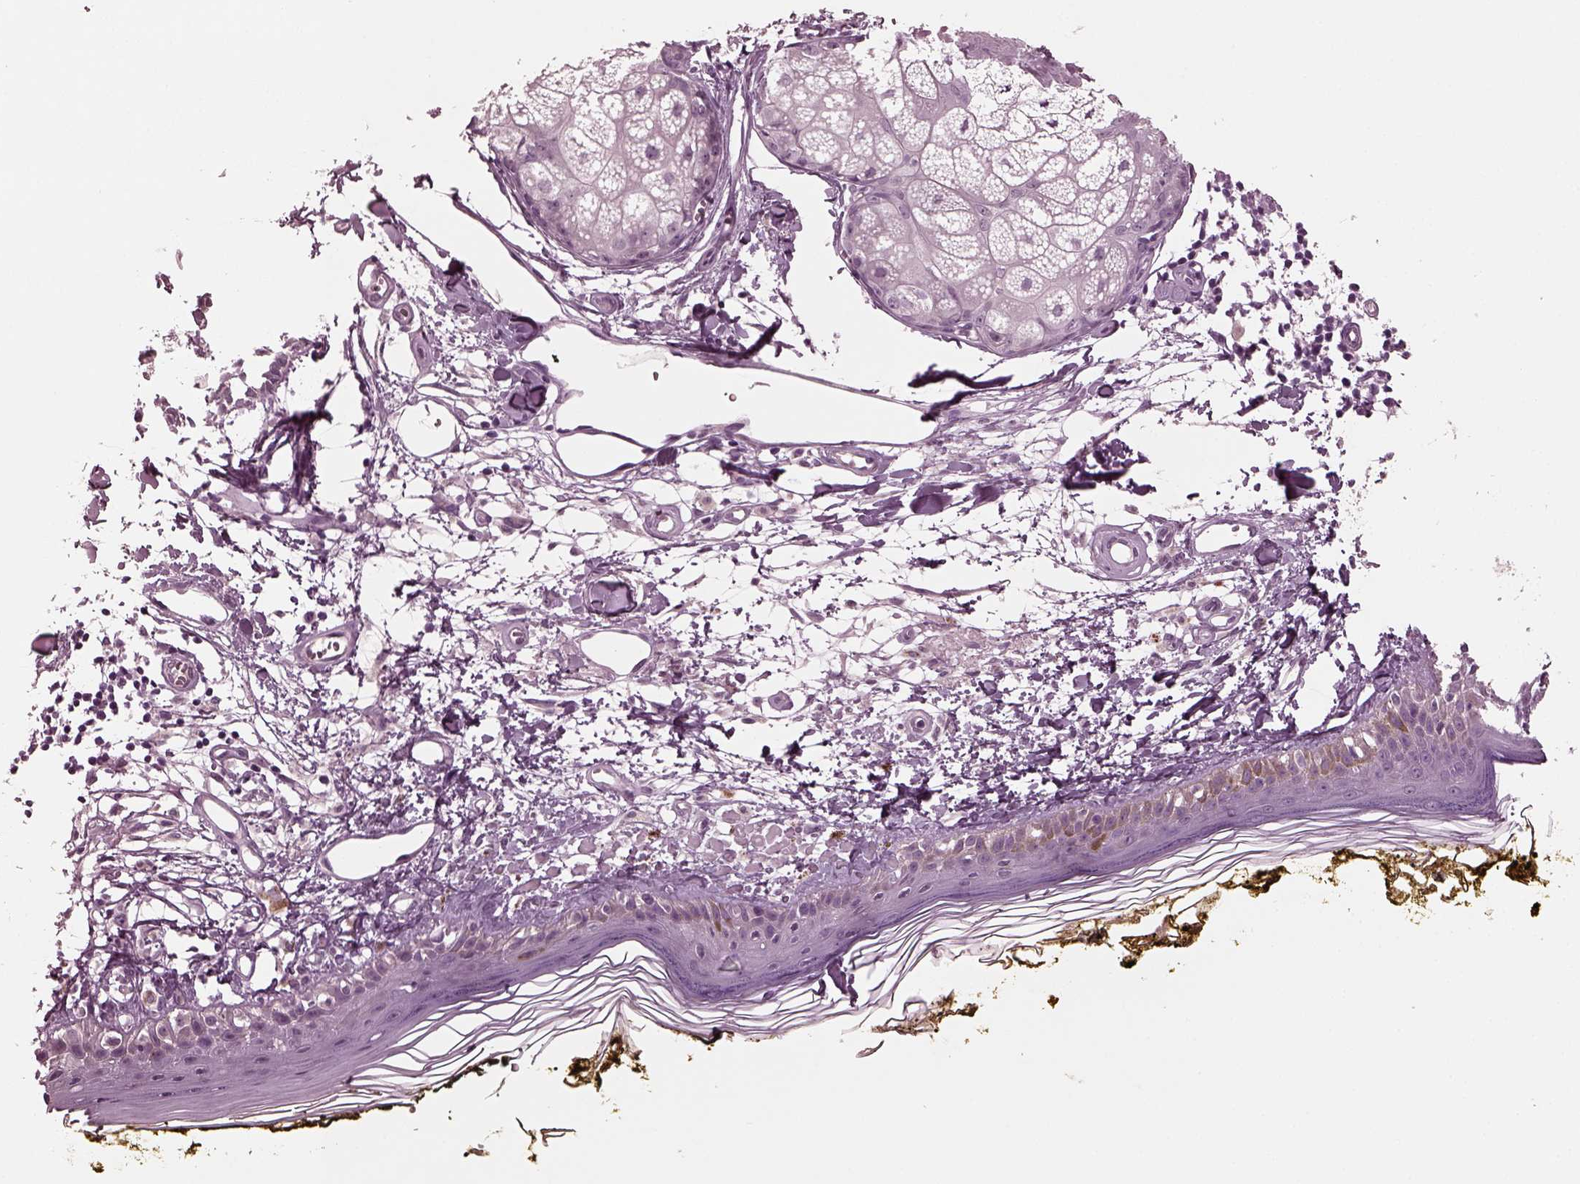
{"staining": {"intensity": "negative", "quantity": "none", "location": "none"}, "tissue": "skin", "cell_type": "Fibroblasts", "image_type": "normal", "snomed": [{"axis": "morphology", "description": "Normal tissue, NOS"}, {"axis": "topography", "description": "Skin"}], "caption": "Immunohistochemical staining of normal skin exhibits no significant staining in fibroblasts. (DAB (3,3'-diaminobenzidine) immunohistochemistry, high magnification).", "gene": "MIB2", "patient": {"sex": "male", "age": 76}}